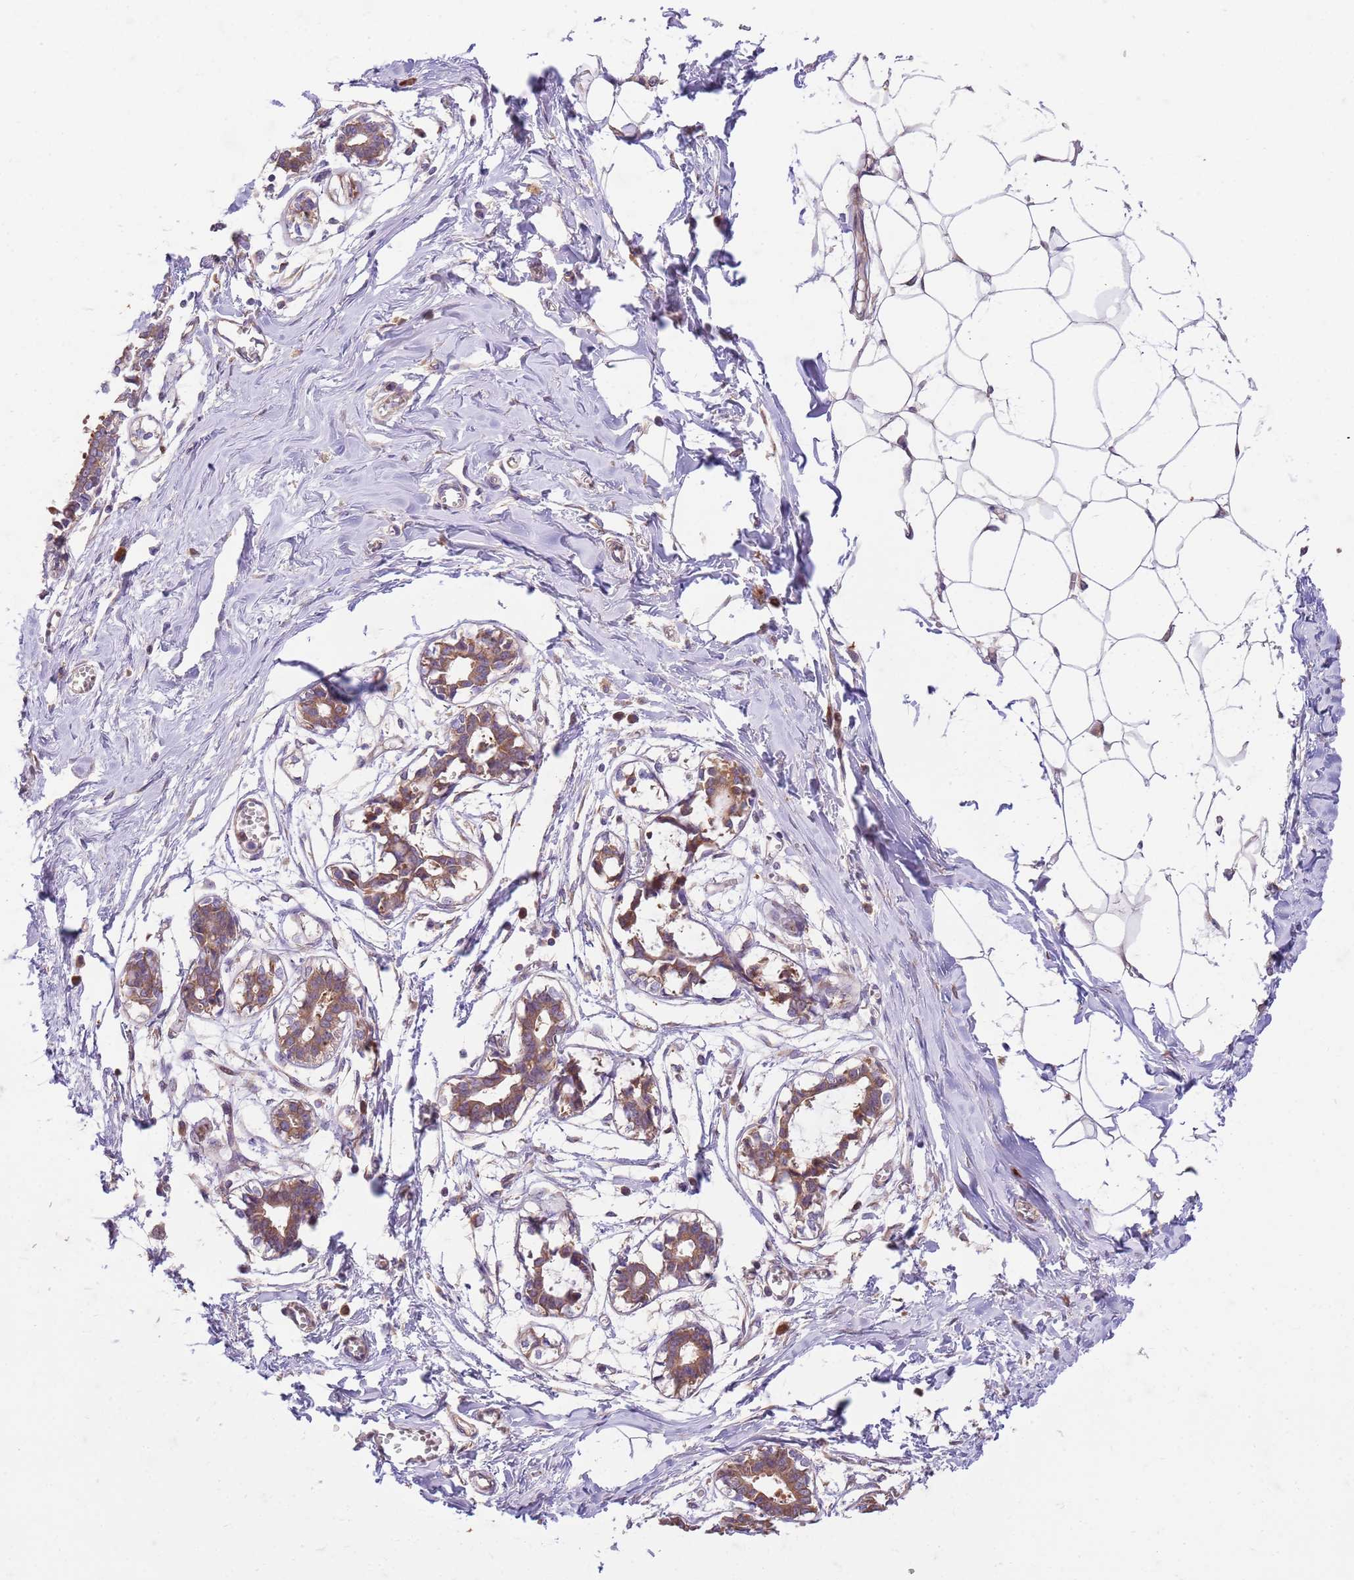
{"staining": {"intensity": "negative", "quantity": "none", "location": "none"}, "tissue": "breast", "cell_type": "Adipocytes", "image_type": "normal", "snomed": [{"axis": "morphology", "description": "Normal tissue, NOS"}, {"axis": "topography", "description": "Breast"}], "caption": "Immunohistochemical staining of normal human breast exhibits no significant expression in adipocytes. The staining was performed using DAB (3,3'-diaminobenzidine) to visualize the protein expression in brown, while the nuclei were stained in blue with hematoxylin (Magnification: 20x).", "gene": "OSBP", "patient": {"sex": "female", "age": 27}}